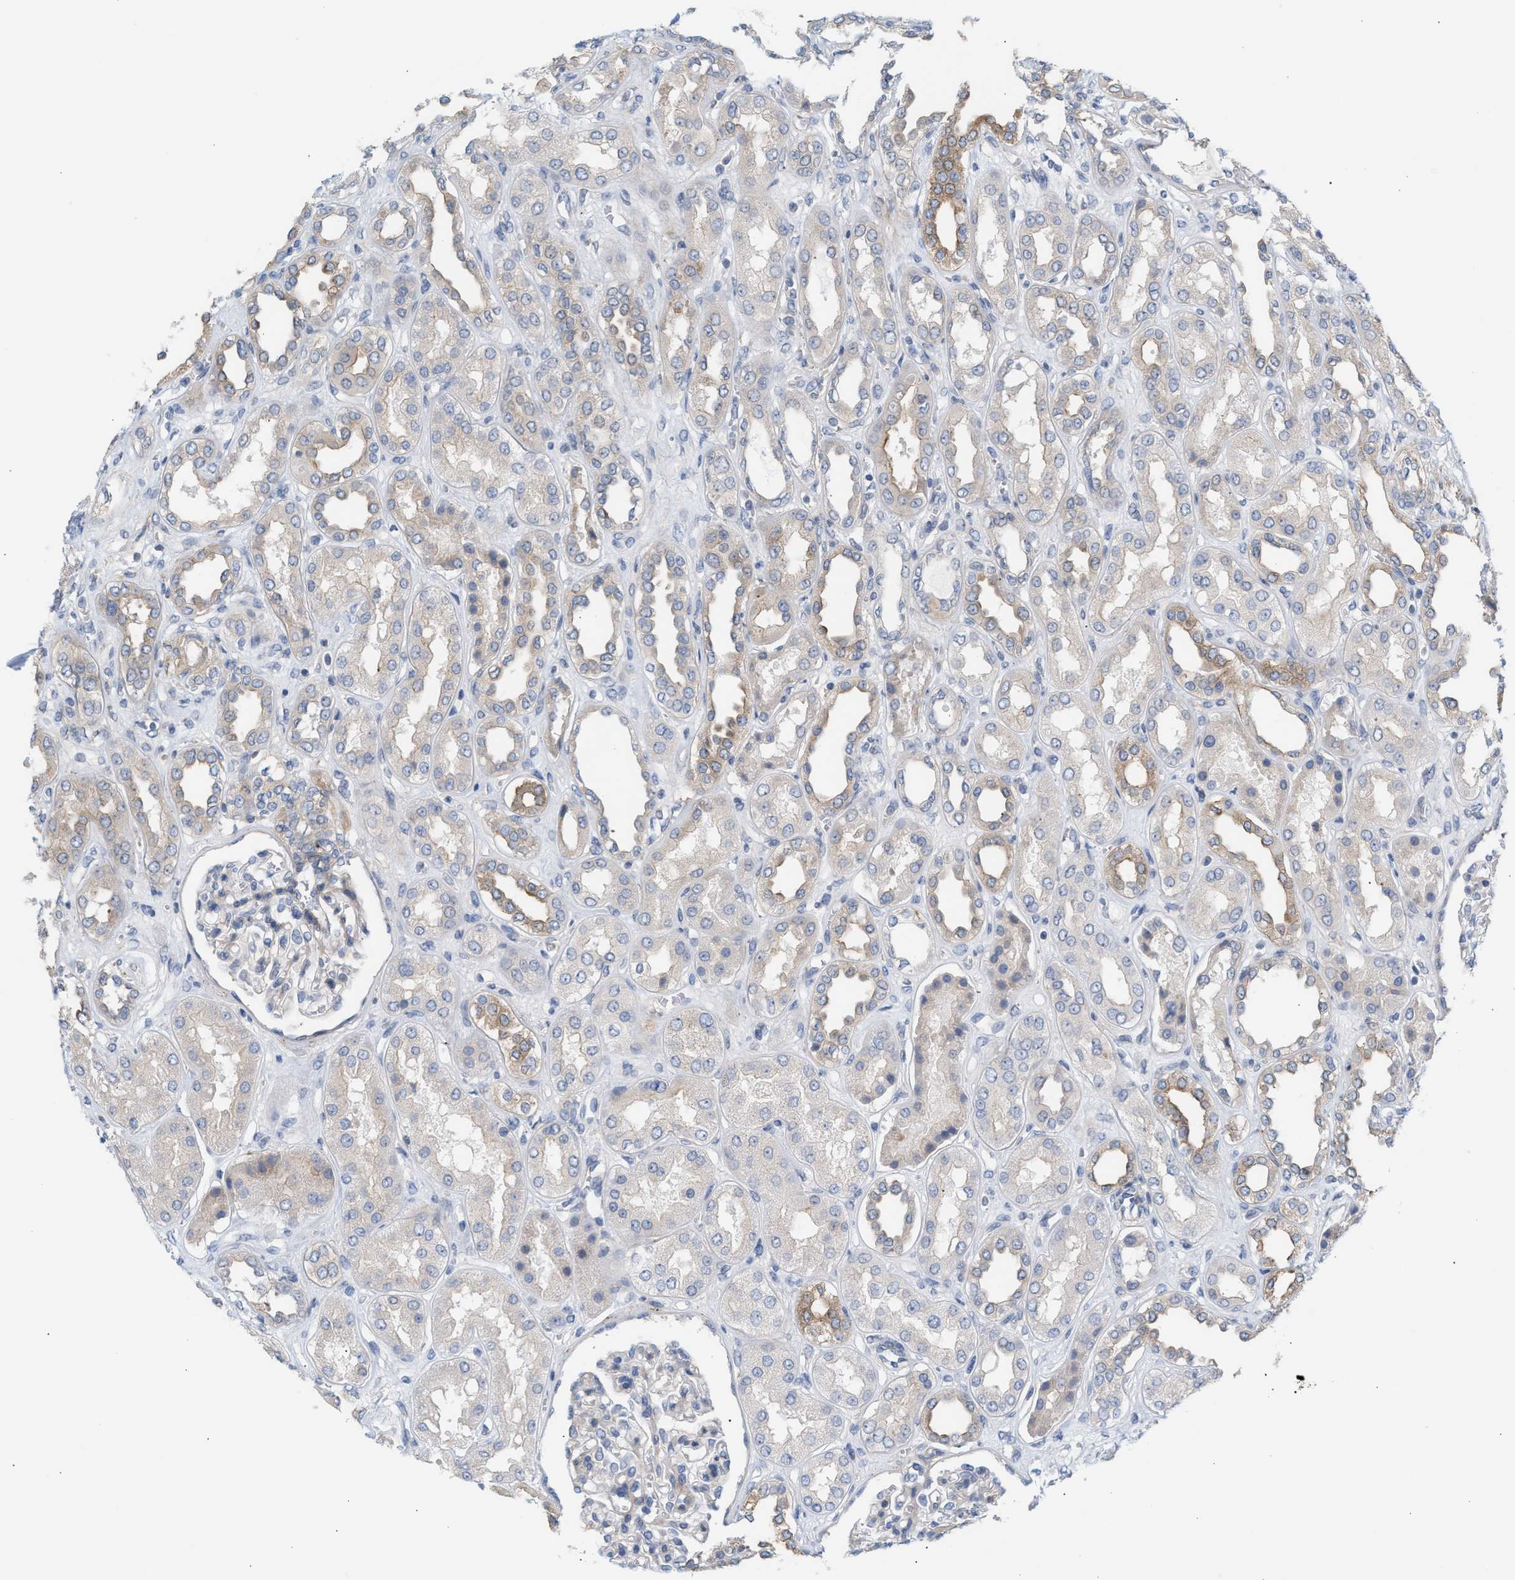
{"staining": {"intensity": "weak", "quantity": "<25%", "location": "cytoplasmic/membranous"}, "tissue": "kidney", "cell_type": "Cells in glomeruli", "image_type": "normal", "snomed": [{"axis": "morphology", "description": "Normal tissue, NOS"}, {"axis": "topography", "description": "Kidney"}], "caption": "Immunohistochemistry of unremarkable human kidney demonstrates no staining in cells in glomeruli. The staining is performed using DAB brown chromogen with nuclei counter-stained in using hematoxylin.", "gene": "LRCH1", "patient": {"sex": "male", "age": 59}}